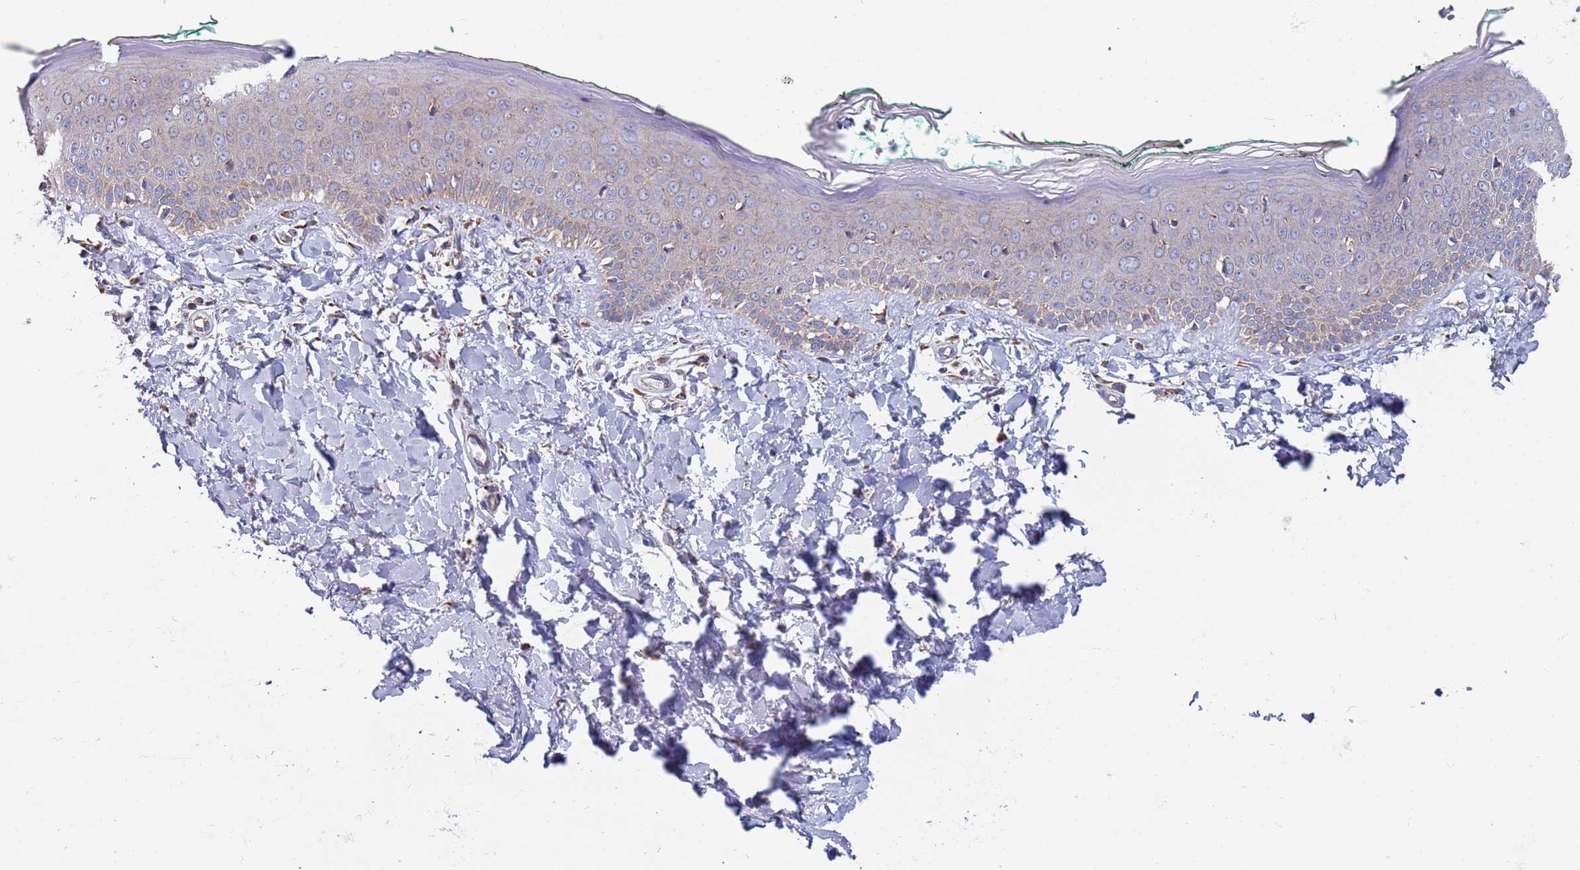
{"staining": {"intensity": "weak", "quantity": ">75%", "location": "cytoplasmic/membranous"}, "tissue": "skin", "cell_type": "Fibroblasts", "image_type": "normal", "snomed": [{"axis": "morphology", "description": "Normal tissue, NOS"}, {"axis": "morphology", "description": "Malignant melanoma, NOS"}, {"axis": "topography", "description": "Skin"}], "caption": "A micrograph of skin stained for a protein displays weak cytoplasmic/membranous brown staining in fibroblasts. The staining was performed using DAB to visualize the protein expression in brown, while the nuclei were stained in blue with hematoxylin (Magnification: 20x).", "gene": "PWWP3A", "patient": {"sex": "male", "age": 62}}